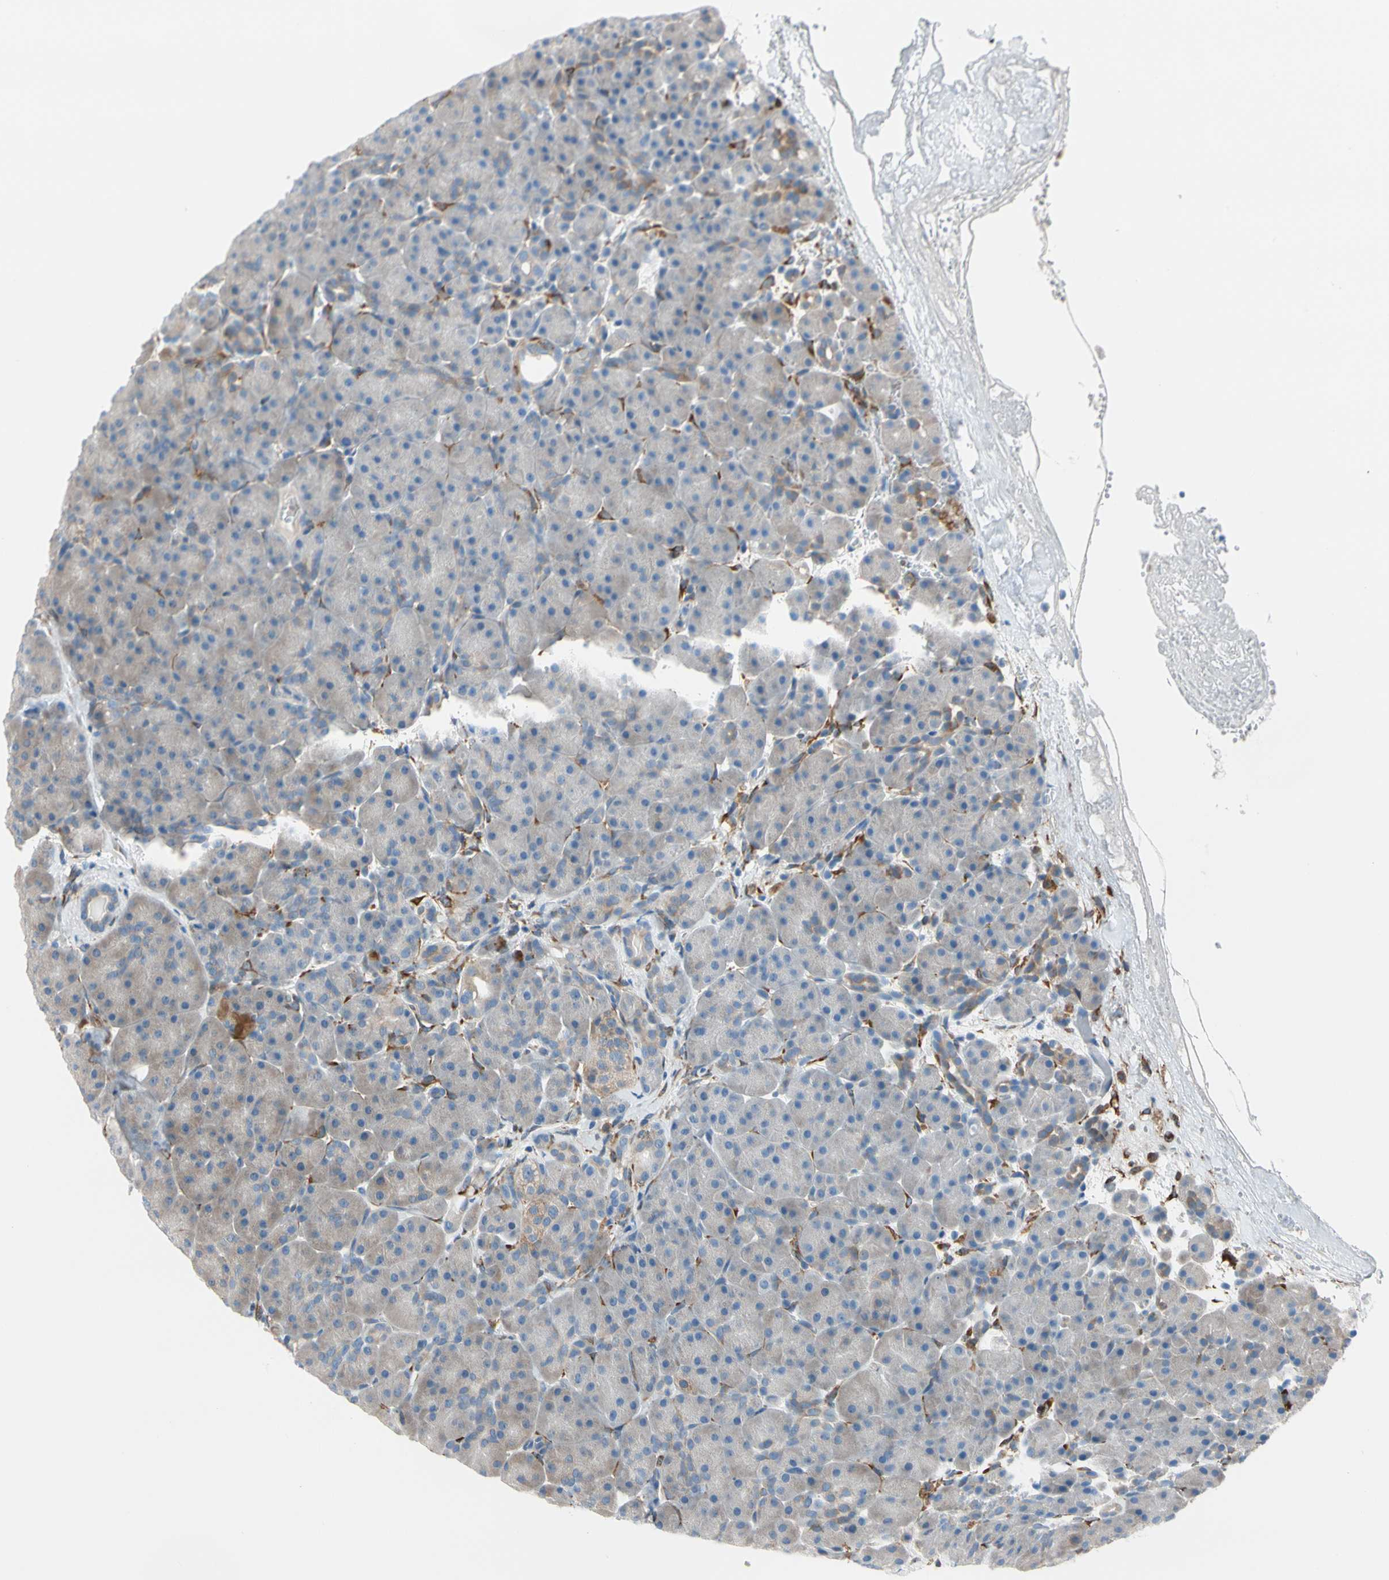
{"staining": {"intensity": "weak", "quantity": "25%-75%", "location": "cytoplasmic/membranous"}, "tissue": "pancreas", "cell_type": "Exocrine glandular cells", "image_type": "normal", "snomed": [{"axis": "morphology", "description": "Normal tissue, NOS"}, {"axis": "topography", "description": "Pancreas"}], "caption": "Approximately 25%-75% of exocrine glandular cells in unremarkable pancreas demonstrate weak cytoplasmic/membranous protein expression as visualized by brown immunohistochemical staining.", "gene": "LRPAP1", "patient": {"sex": "male", "age": 66}}